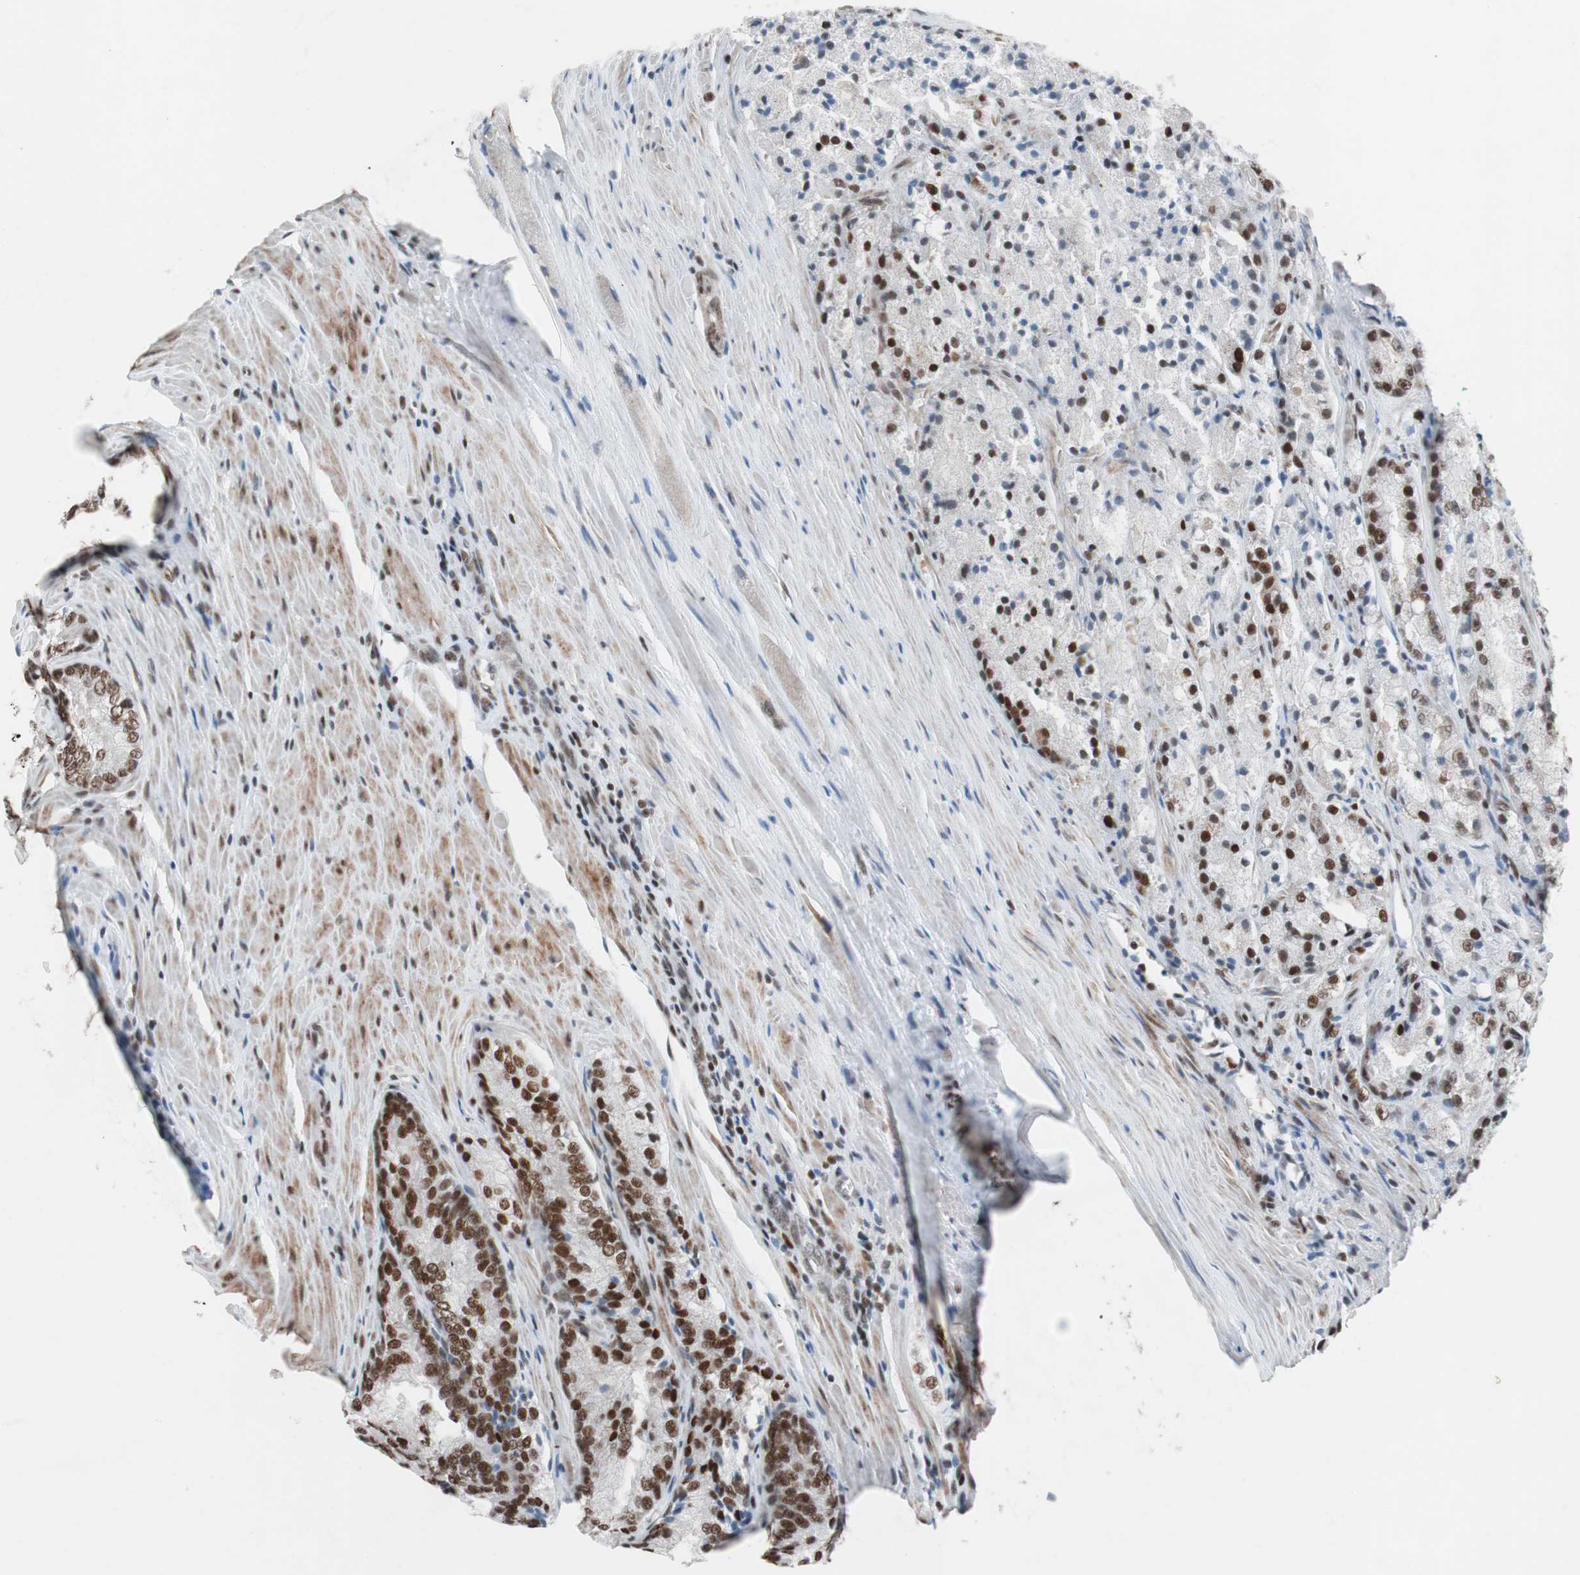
{"staining": {"intensity": "strong", "quantity": ">75%", "location": "nuclear"}, "tissue": "prostate cancer", "cell_type": "Tumor cells", "image_type": "cancer", "snomed": [{"axis": "morphology", "description": "Adenocarcinoma, Low grade"}, {"axis": "topography", "description": "Prostate"}], "caption": "An image of prostate low-grade adenocarcinoma stained for a protein demonstrates strong nuclear brown staining in tumor cells.", "gene": "ARID1A", "patient": {"sex": "male", "age": 64}}